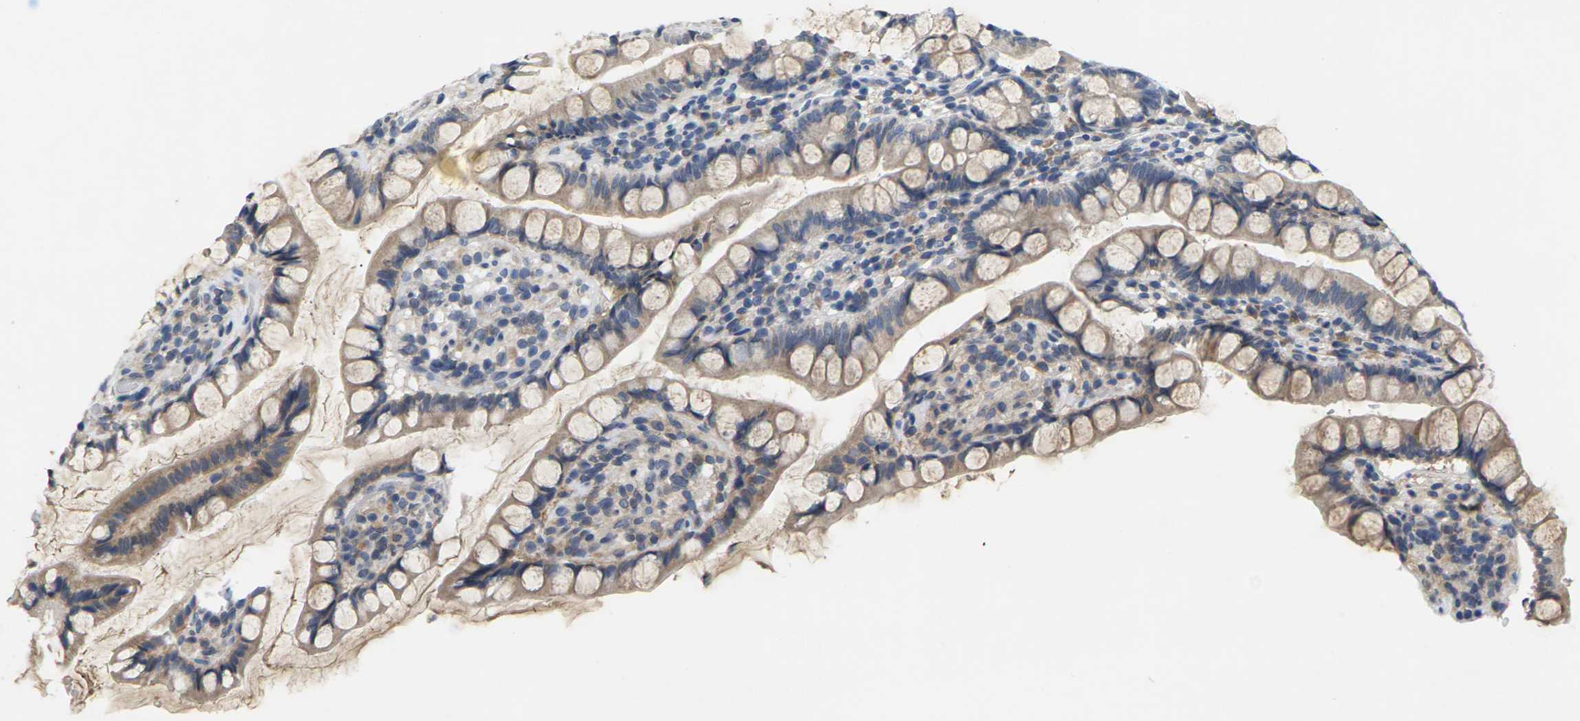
{"staining": {"intensity": "weak", "quantity": ">75%", "location": "cytoplasmic/membranous"}, "tissue": "small intestine", "cell_type": "Glandular cells", "image_type": "normal", "snomed": [{"axis": "morphology", "description": "Normal tissue, NOS"}, {"axis": "topography", "description": "Small intestine"}], "caption": "High-magnification brightfield microscopy of benign small intestine stained with DAB (brown) and counterstained with hematoxylin (blue). glandular cells exhibit weak cytoplasmic/membranous positivity is identified in approximately>75% of cells.", "gene": "SLC2A2", "patient": {"sex": "female", "age": 84}}